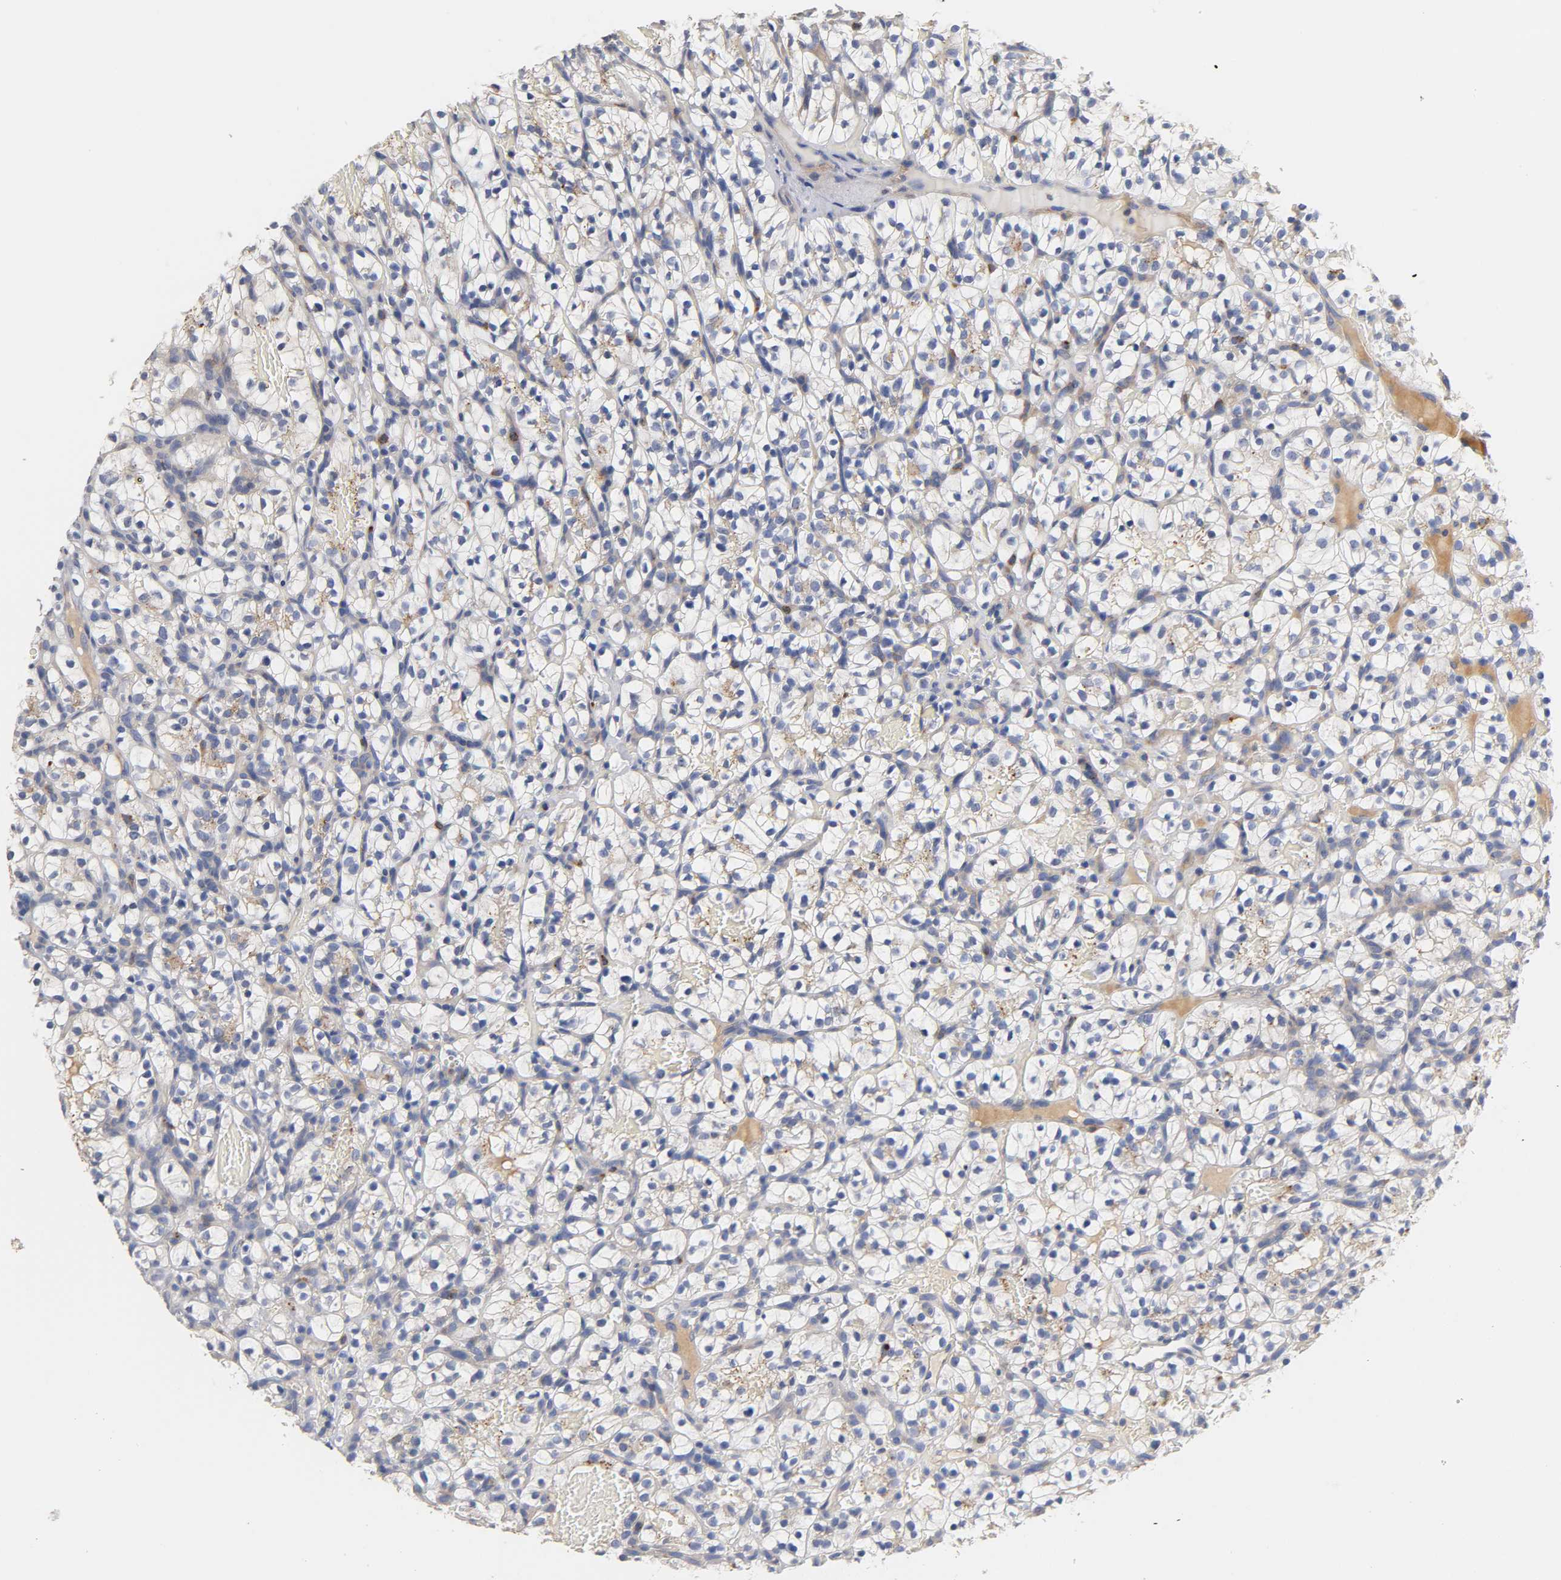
{"staining": {"intensity": "negative", "quantity": "none", "location": "none"}, "tissue": "renal cancer", "cell_type": "Tumor cells", "image_type": "cancer", "snomed": [{"axis": "morphology", "description": "Adenocarcinoma, NOS"}, {"axis": "topography", "description": "Kidney"}], "caption": "DAB immunohistochemical staining of human adenocarcinoma (renal) reveals no significant staining in tumor cells. (Brightfield microscopy of DAB (3,3'-diaminobenzidine) IHC at high magnification).", "gene": "SEMA5A", "patient": {"sex": "female", "age": 57}}